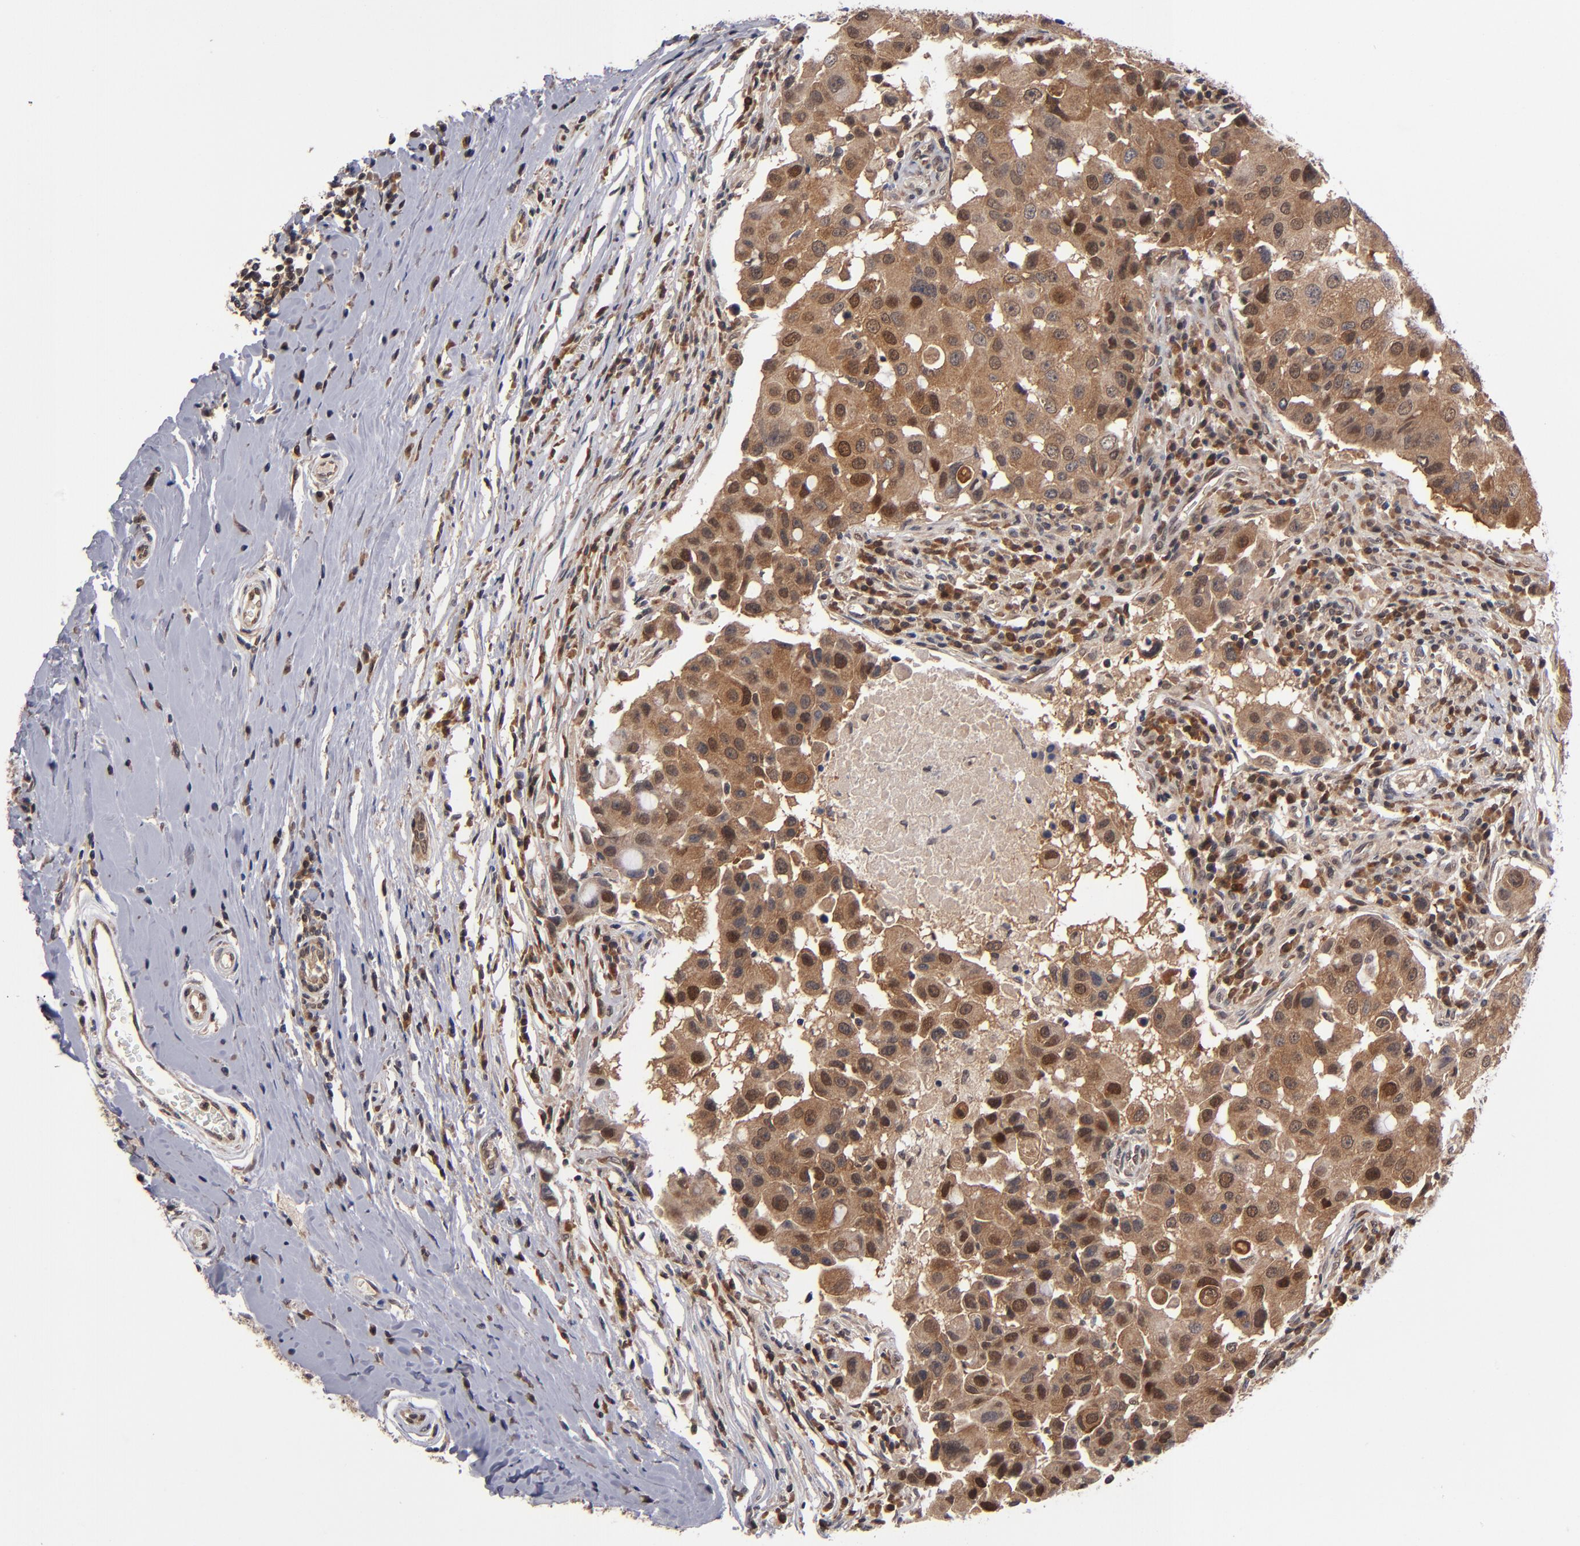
{"staining": {"intensity": "strong", "quantity": ">75%", "location": "cytoplasmic/membranous"}, "tissue": "breast cancer", "cell_type": "Tumor cells", "image_type": "cancer", "snomed": [{"axis": "morphology", "description": "Duct carcinoma"}, {"axis": "topography", "description": "Breast"}], "caption": "This photomicrograph reveals breast intraductal carcinoma stained with IHC to label a protein in brown. The cytoplasmic/membranous of tumor cells show strong positivity for the protein. Nuclei are counter-stained blue.", "gene": "ALG13", "patient": {"sex": "female", "age": 27}}